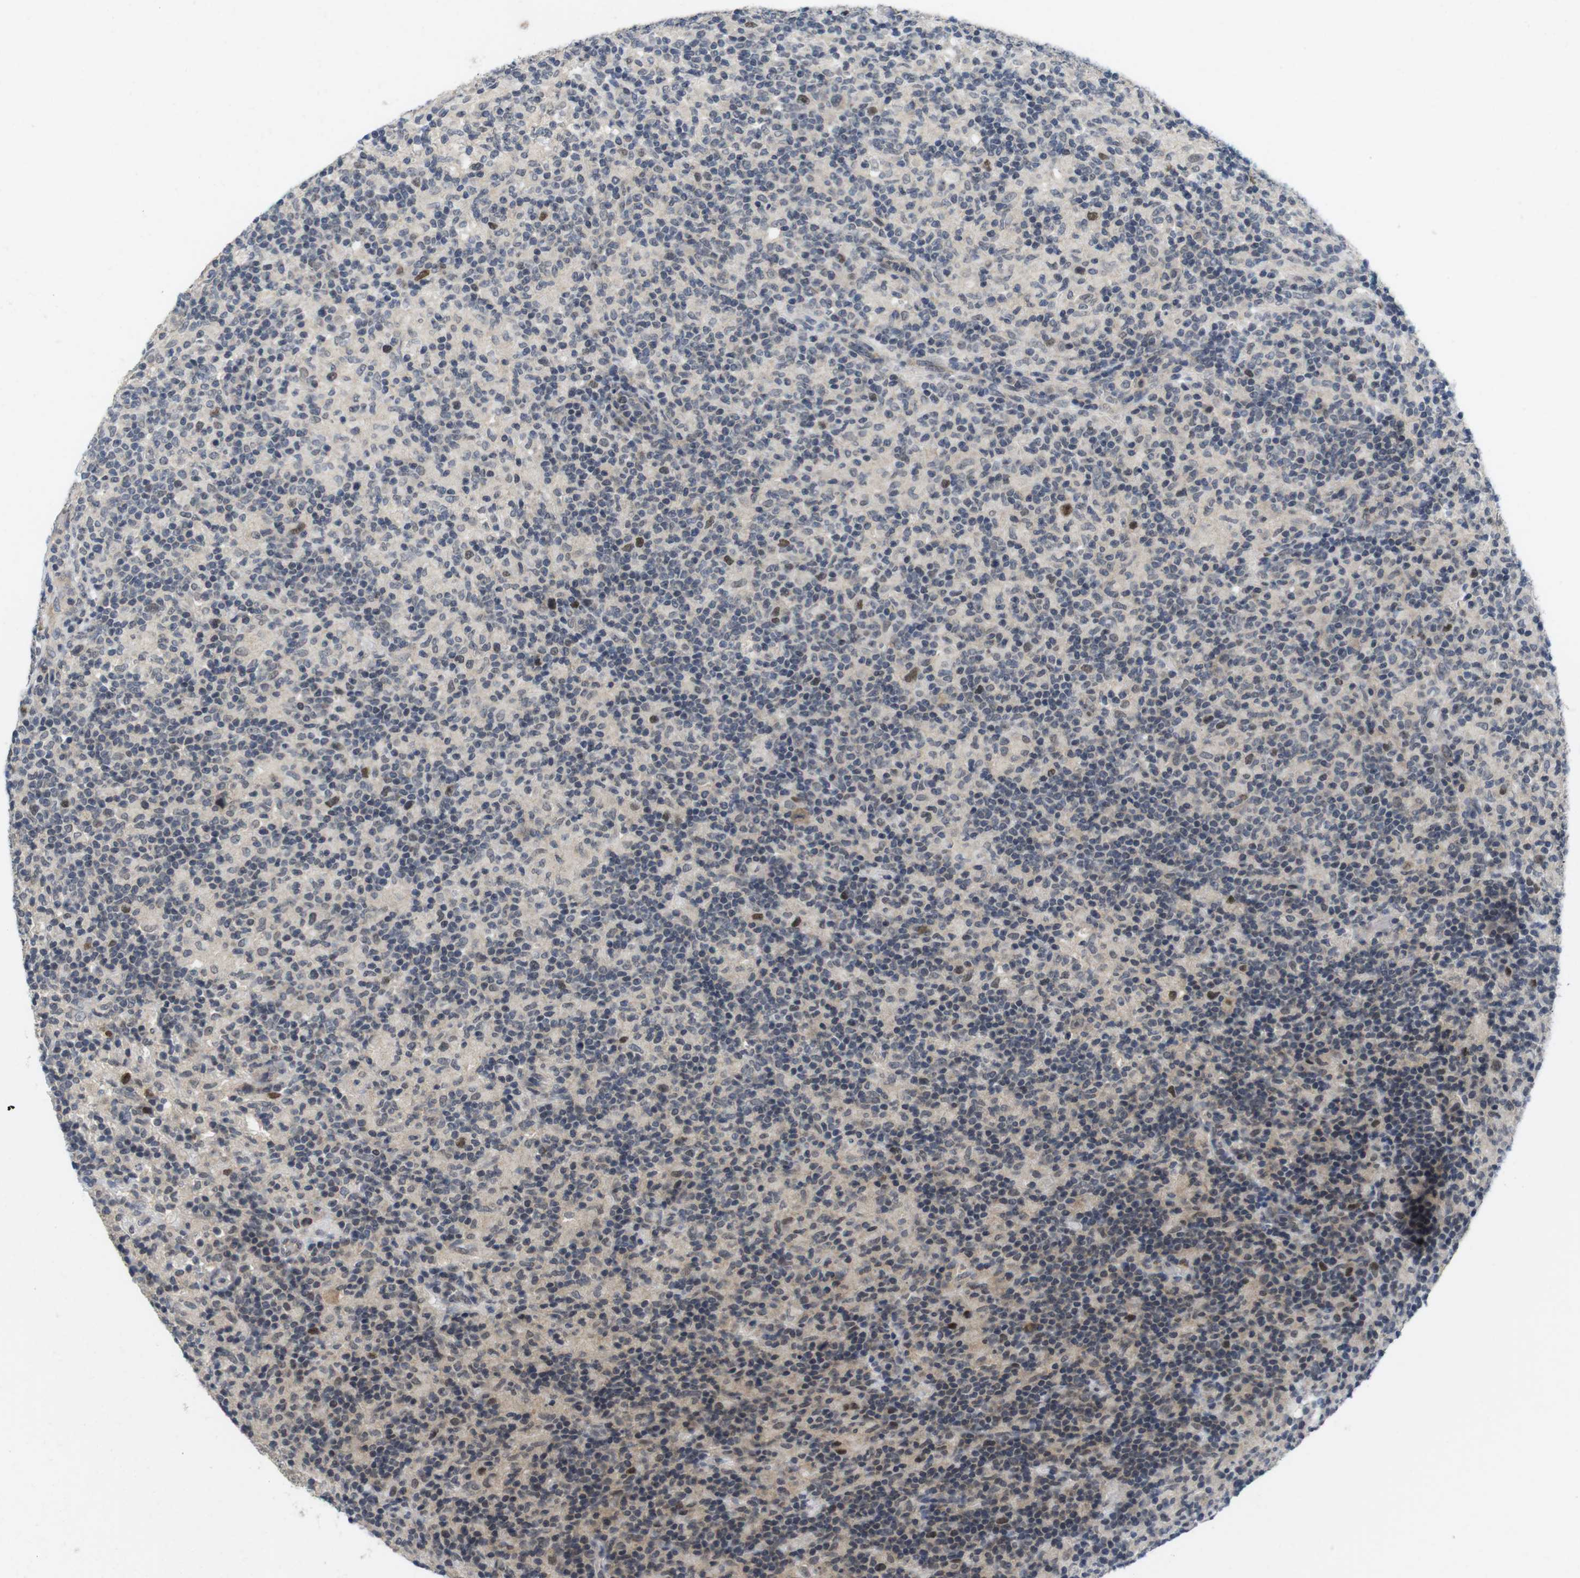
{"staining": {"intensity": "moderate", "quantity": ">75%", "location": "nuclear"}, "tissue": "lymphoma", "cell_type": "Tumor cells", "image_type": "cancer", "snomed": [{"axis": "morphology", "description": "Hodgkin's disease, NOS"}, {"axis": "topography", "description": "Lymph node"}], "caption": "The histopathology image displays staining of lymphoma, revealing moderate nuclear protein staining (brown color) within tumor cells. Nuclei are stained in blue.", "gene": "SKP2", "patient": {"sex": "male", "age": 70}}